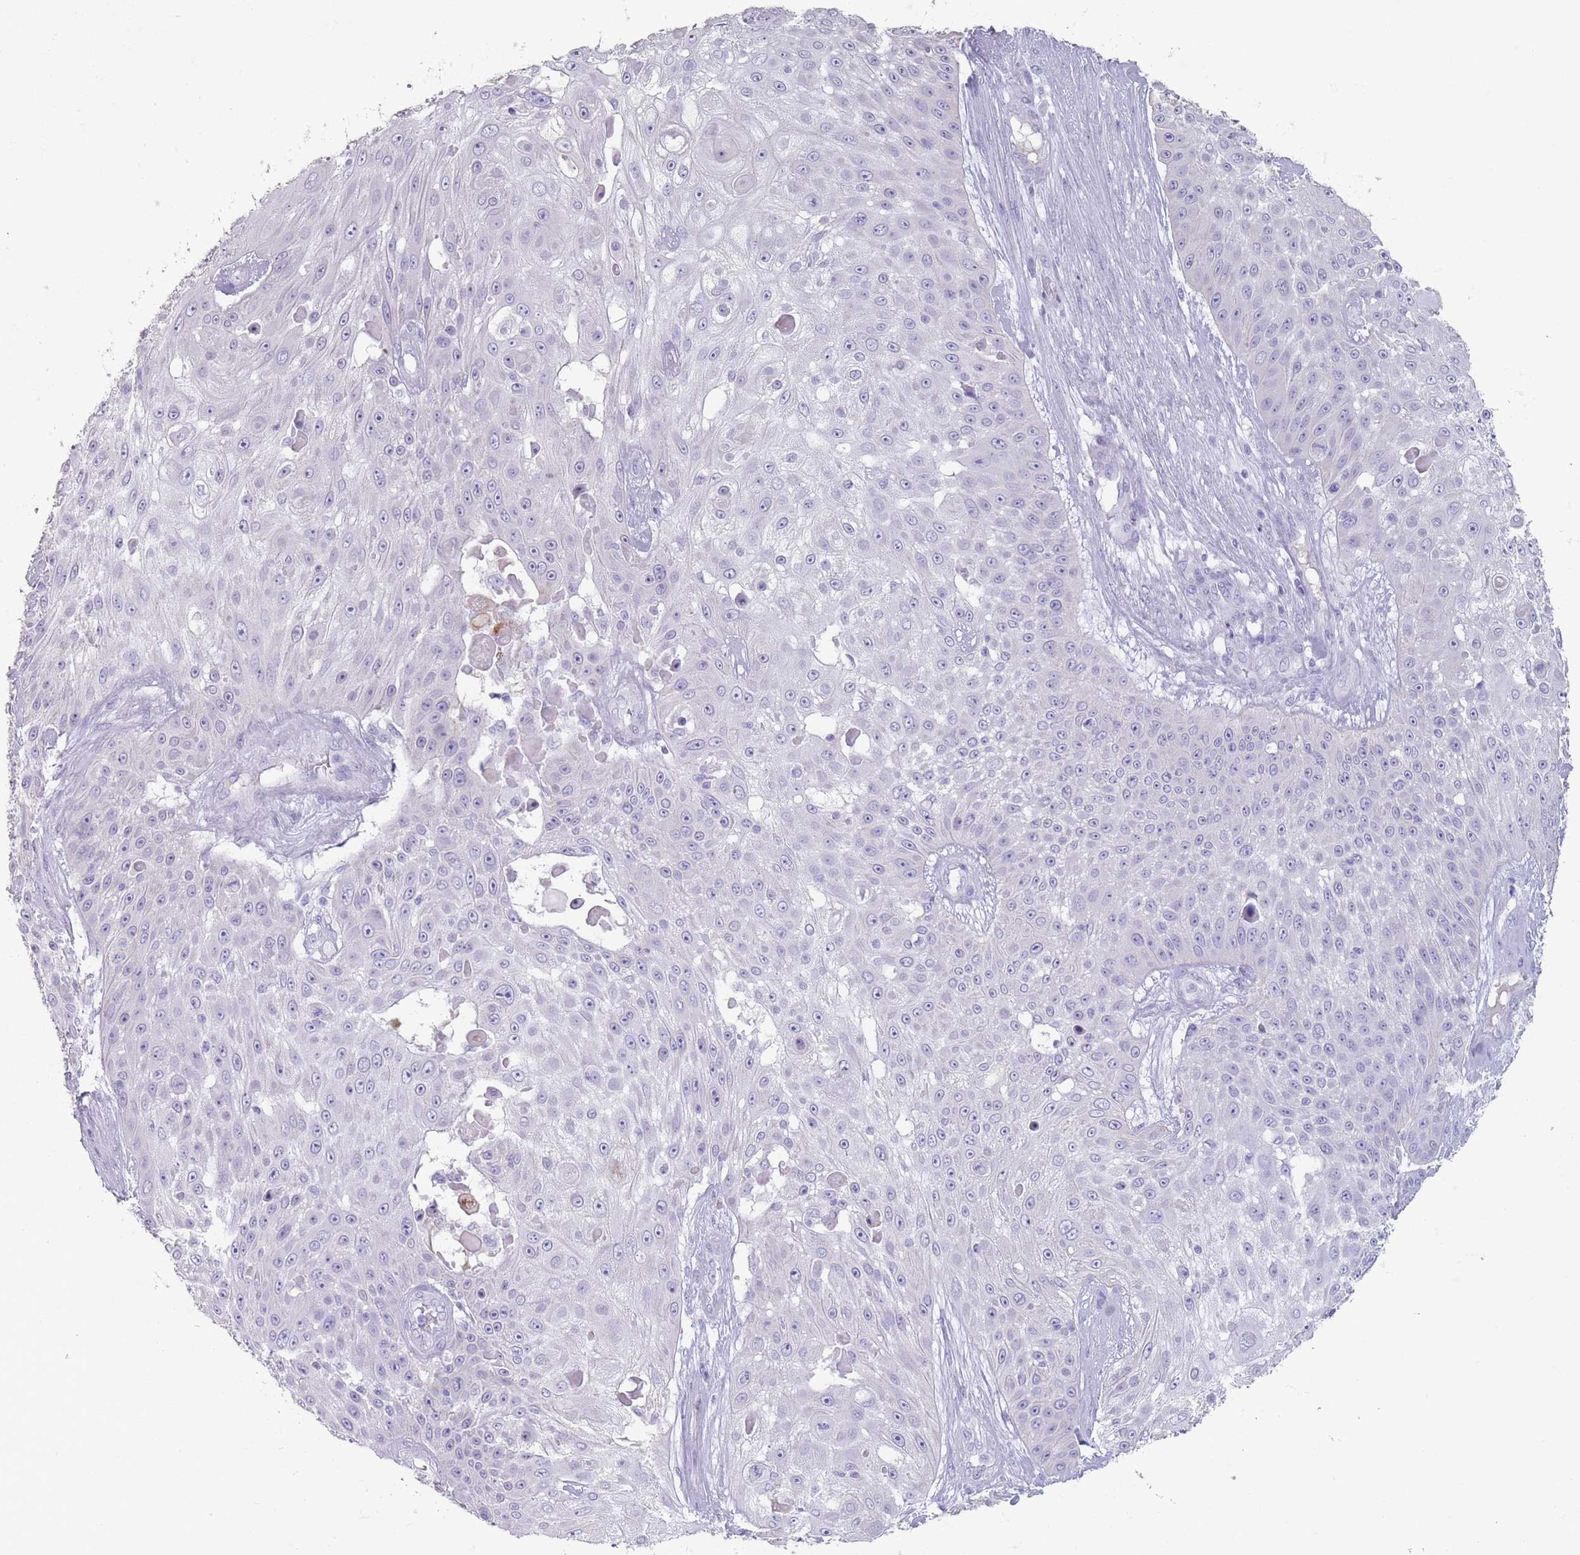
{"staining": {"intensity": "negative", "quantity": "none", "location": "none"}, "tissue": "skin cancer", "cell_type": "Tumor cells", "image_type": "cancer", "snomed": [{"axis": "morphology", "description": "Squamous cell carcinoma, NOS"}, {"axis": "topography", "description": "Skin"}], "caption": "Immunohistochemical staining of human skin cancer demonstrates no significant positivity in tumor cells.", "gene": "RHBG", "patient": {"sex": "female", "age": 86}}